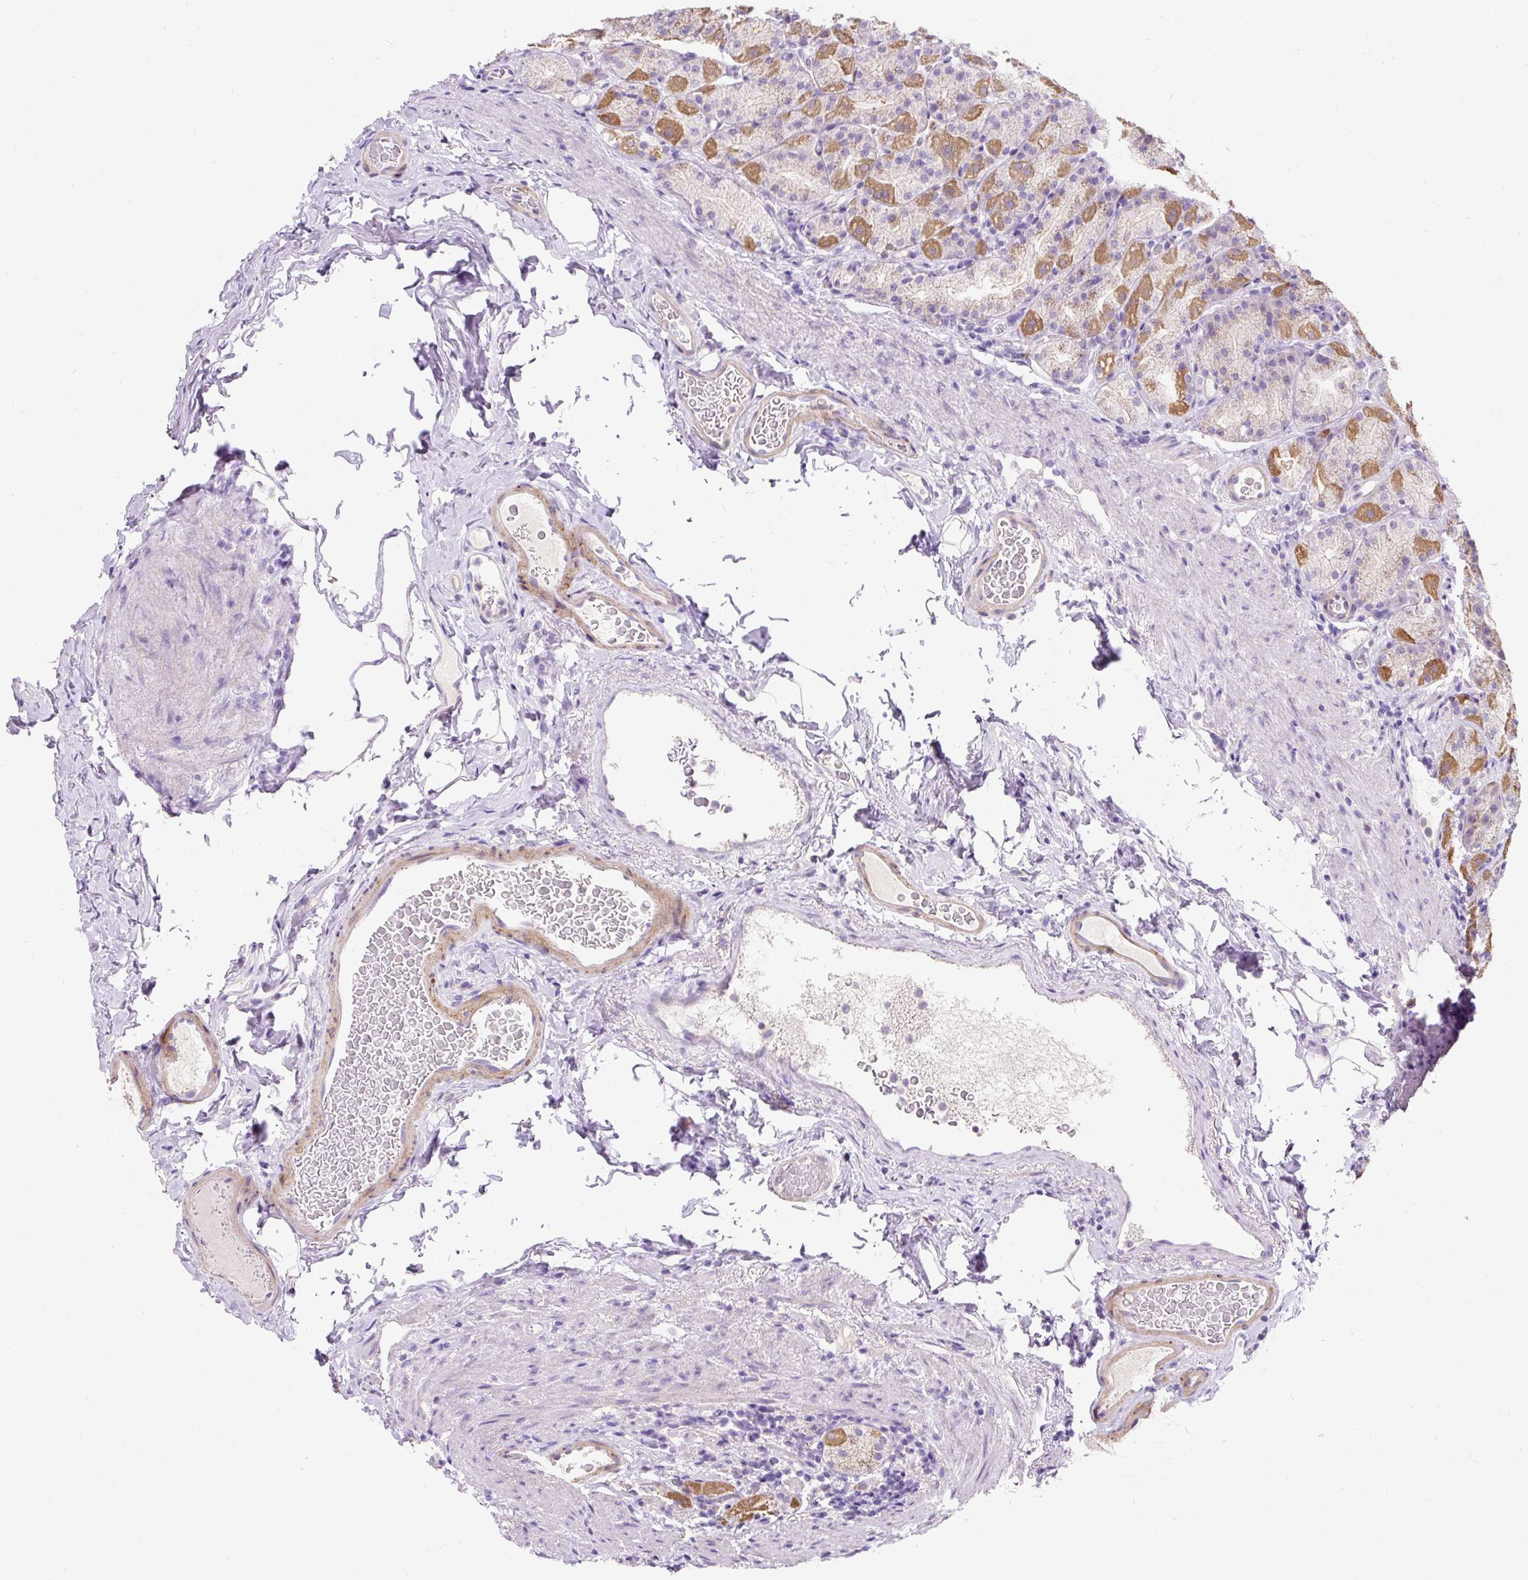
{"staining": {"intensity": "moderate", "quantity": "25%-75%", "location": "cytoplasmic/membranous"}, "tissue": "stomach", "cell_type": "Glandular cells", "image_type": "normal", "snomed": [{"axis": "morphology", "description": "Normal tissue, NOS"}, {"axis": "topography", "description": "Stomach, upper"}, {"axis": "topography", "description": "Stomach"}], "caption": "IHC micrograph of benign stomach stained for a protein (brown), which shows medium levels of moderate cytoplasmic/membranous staining in about 25%-75% of glandular cells.", "gene": "SUSD5", "patient": {"sex": "male", "age": 68}}